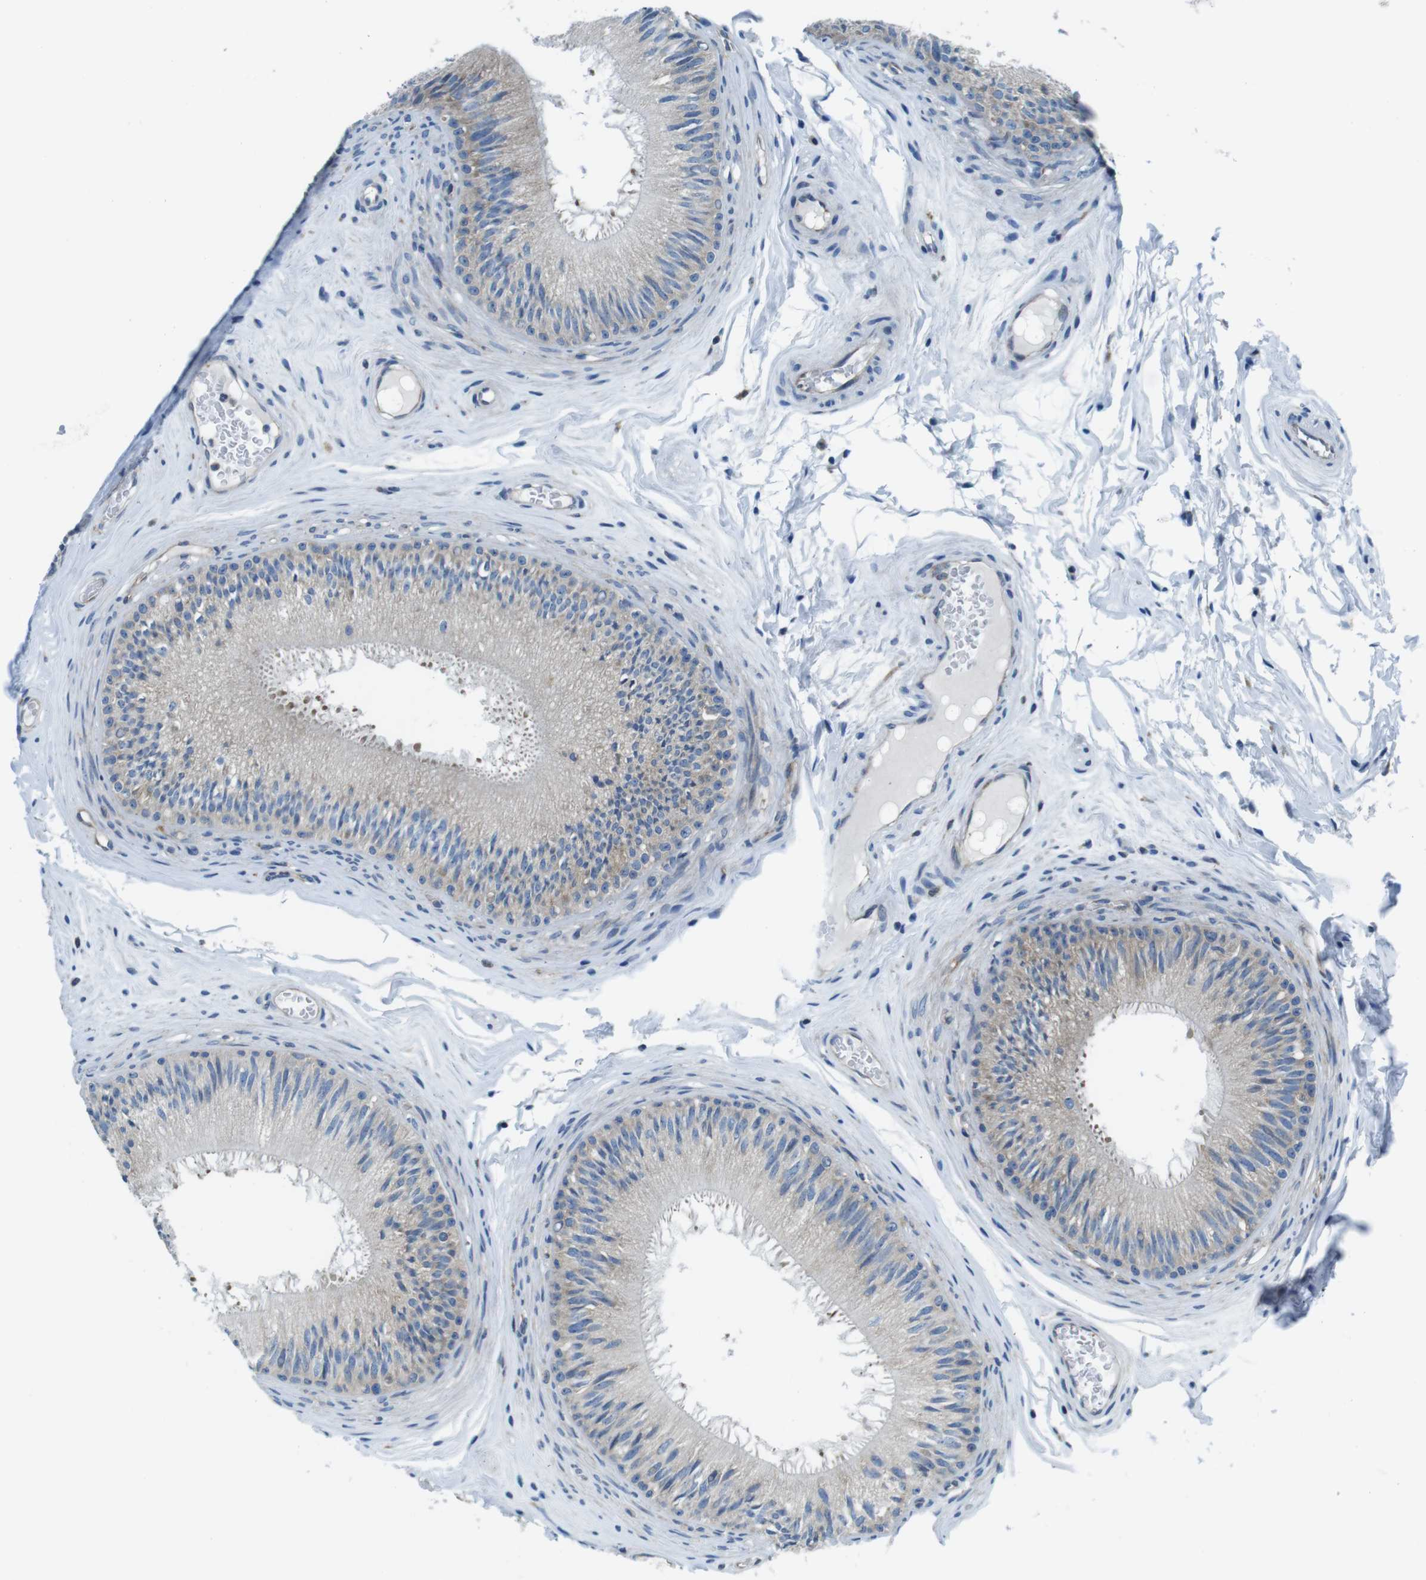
{"staining": {"intensity": "moderate", "quantity": "25%-75%", "location": "cytoplasmic/membranous"}, "tissue": "epididymis", "cell_type": "Glandular cells", "image_type": "normal", "snomed": [{"axis": "morphology", "description": "Normal tissue, NOS"}, {"axis": "topography", "description": "Testis"}, {"axis": "topography", "description": "Epididymis"}], "caption": "A micrograph of human epididymis stained for a protein exhibits moderate cytoplasmic/membranous brown staining in glandular cells. Nuclei are stained in blue.", "gene": "EIF2B5", "patient": {"sex": "male", "age": 36}}